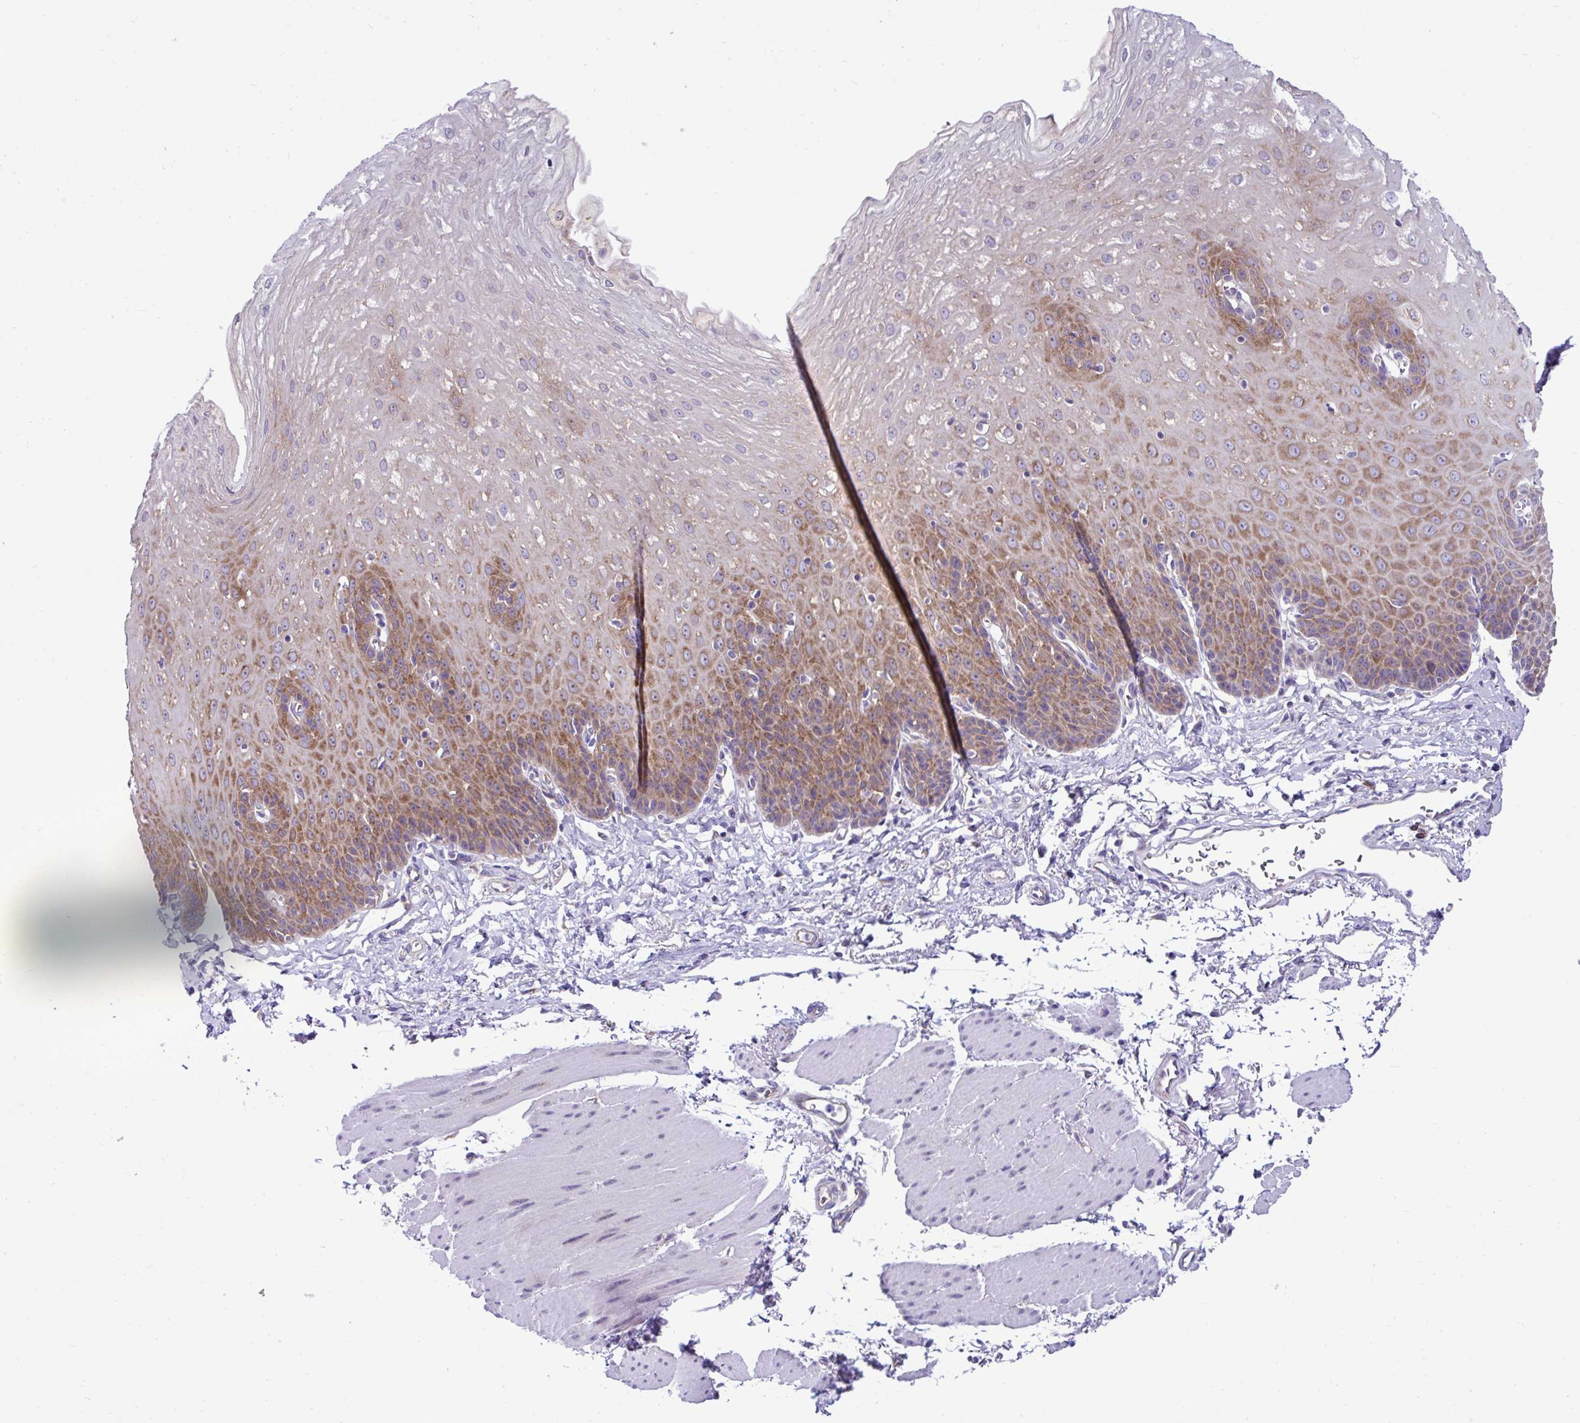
{"staining": {"intensity": "strong", "quantity": "25%-75%", "location": "cytoplasmic/membranous"}, "tissue": "esophagus", "cell_type": "Squamous epithelial cells", "image_type": "normal", "snomed": [{"axis": "morphology", "description": "Normal tissue, NOS"}, {"axis": "topography", "description": "Esophagus"}], "caption": "Protein expression analysis of unremarkable human esophagus reveals strong cytoplasmic/membranous staining in about 25%-75% of squamous epithelial cells. Ihc stains the protein of interest in brown and the nuclei are stained blue.", "gene": "RPL7", "patient": {"sex": "female", "age": 81}}